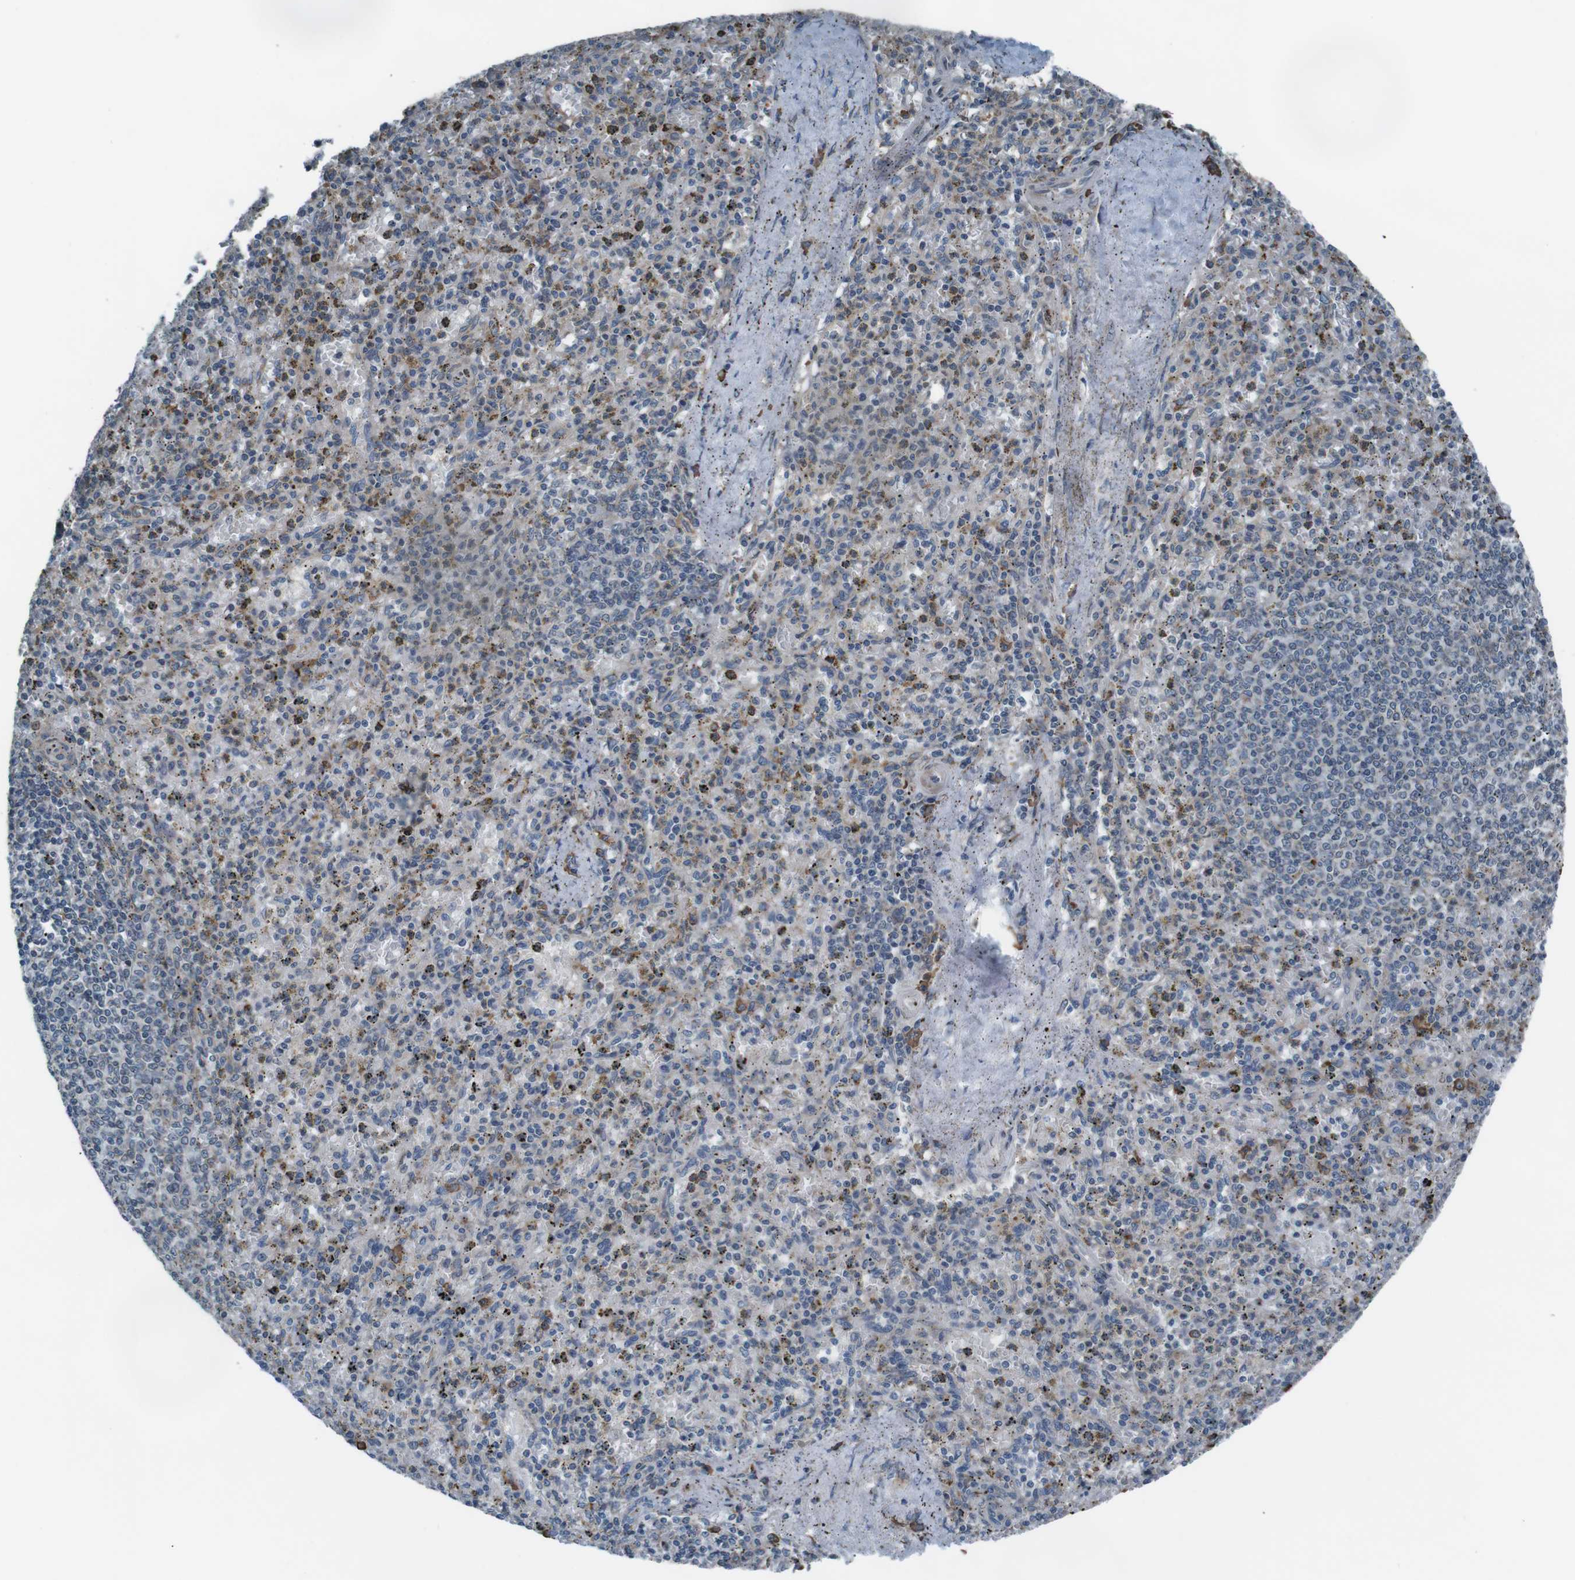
{"staining": {"intensity": "moderate", "quantity": ">75%", "location": "cytoplasmic/membranous"}, "tissue": "spleen", "cell_type": "Cells in red pulp", "image_type": "normal", "snomed": [{"axis": "morphology", "description": "Normal tissue, NOS"}, {"axis": "topography", "description": "Spleen"}], "caption": "High-magnification brightfield microscopy of unremarkable spleen stained with DAB (3,3'-diaminobenzidine) (brown) and counterstained with hematoxylin (blue). cells in red pulp exhibit moderate cytoplasmic/membranous positivity is present in approximately>75% of cells.", "gene": "SIGMAR1", "patient": {"sex": "male", "age": 72}}